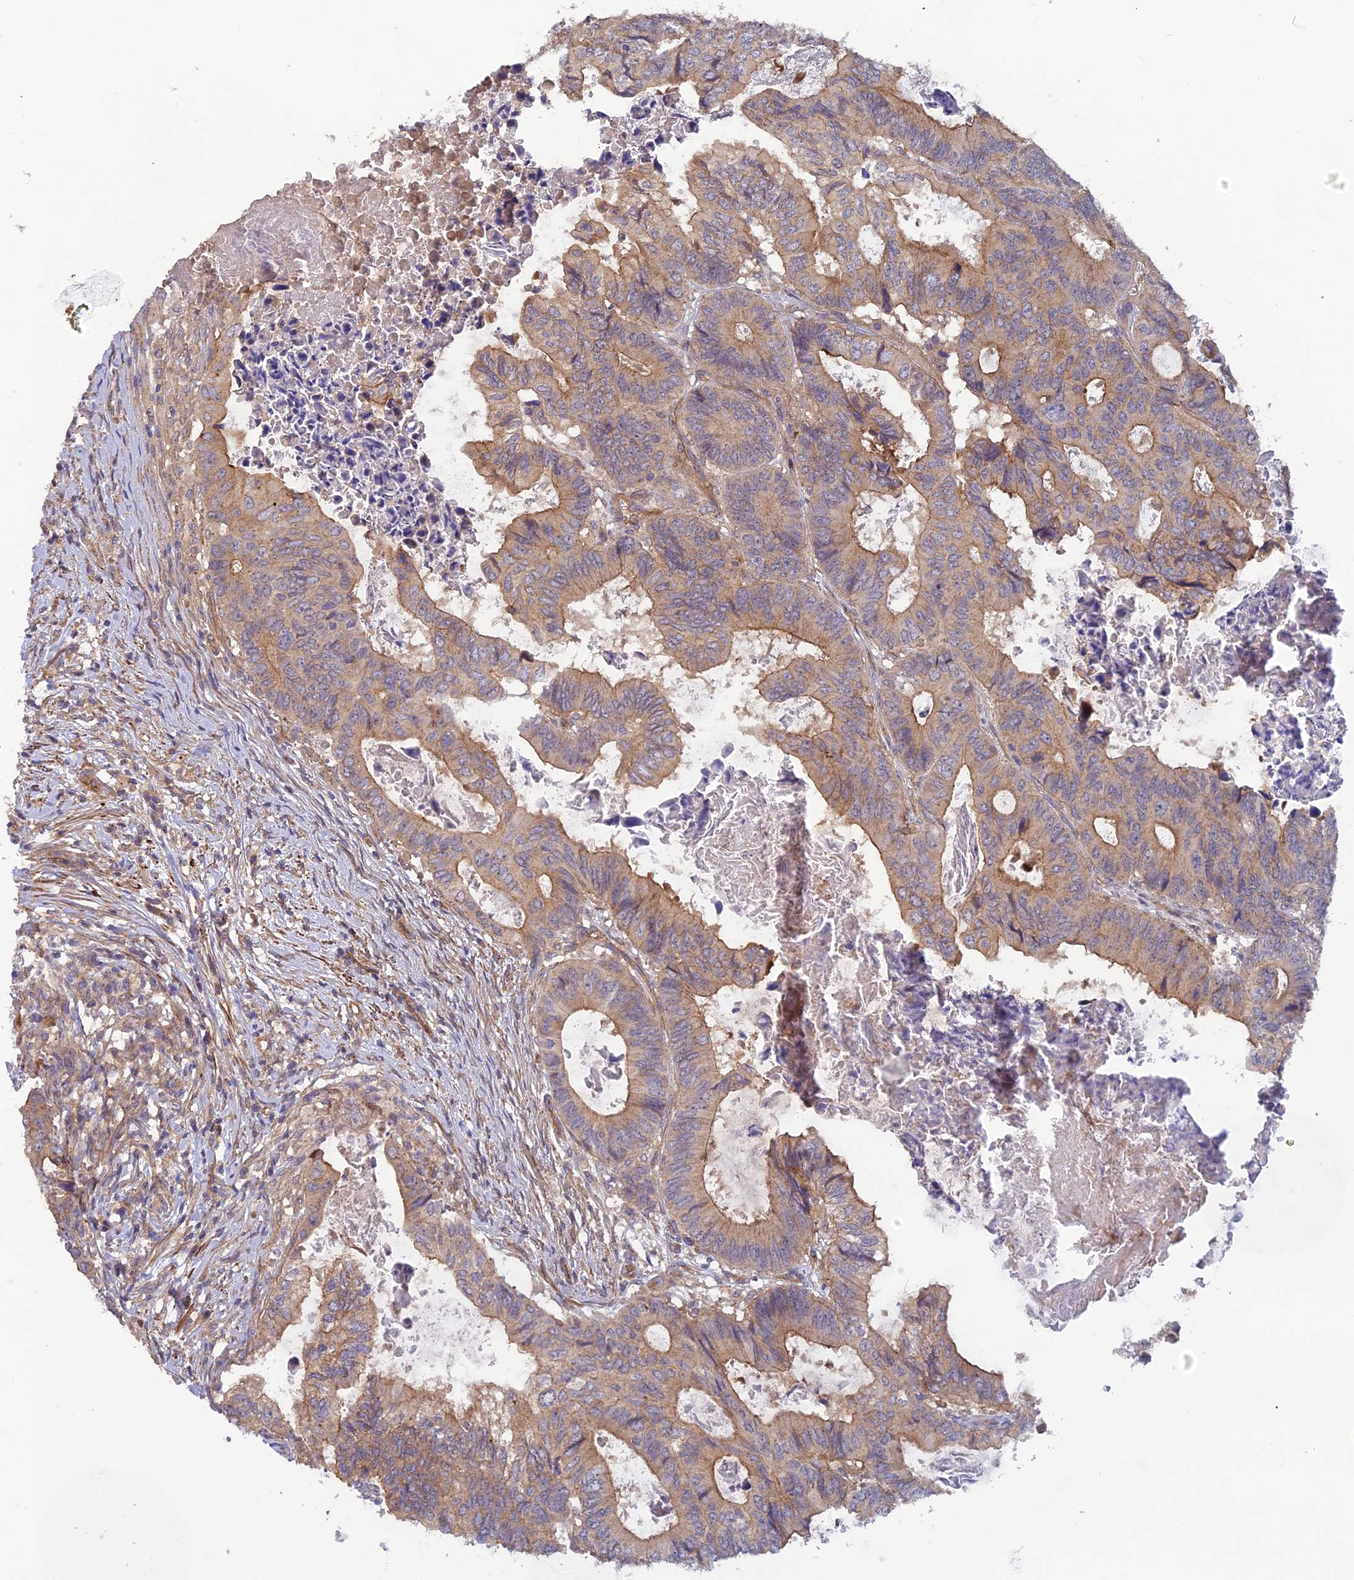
{"staining": {"intensity": "moderate", "quantity": ">75%", "location": "cytoplasmic/membranous"}, "tissue": "colorectal cancer", "cell_type": "Tumor cells", "image_type": "cancer", "snomed": [{"axis": "morphology", "description": "Adenocarcinoma, NOS"}, {"axis": "topography", "description": "Colon"}], "caption": "Protein analysis of colorectal cancer tissue reveals moderate cytoplasmic/membranous positivity in approximately >75% of tumor cells.", "gene": "ADAMTS15", "patient": {"sex": "male", "age": 85}}